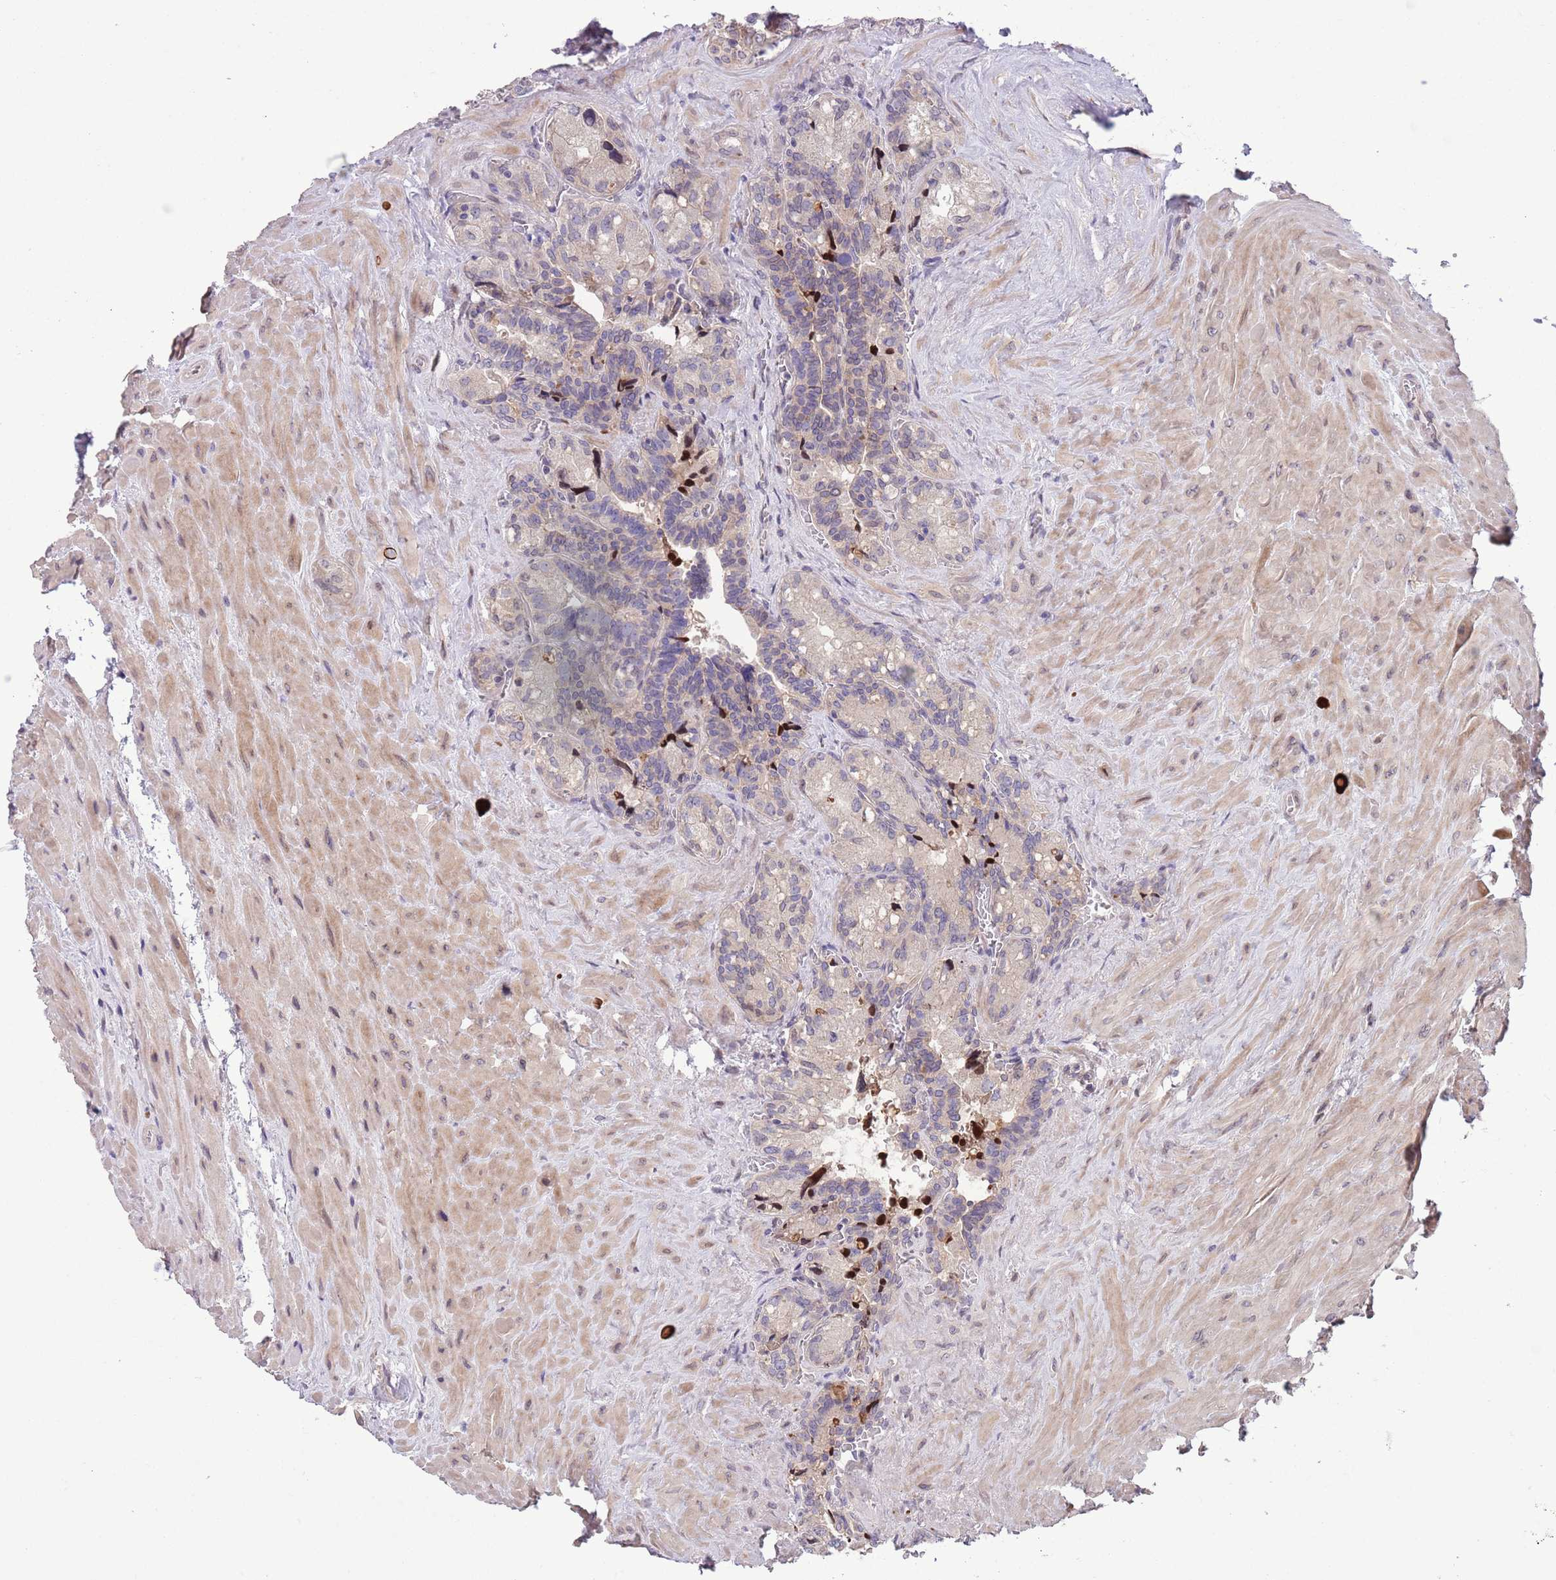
{"staining": {"intensity": "negative", "quantity": "none", "location": "none"}, "tissue": "seminal vesicle", "cell_type": "Glandular cells", "image_type": "normal", "snomed": [{"axis": "morphology", "description": "Normal tissue, NOS"}, {"axis": "topography", "description": "Seminal veicle"}], "caption": "High power microscopy histopathology image of an immunohistochemistry (IHC) image of normal seminal vesicle, revealing no significant expression in glandular cells. The staining was performed using DAB to visualize the protein expression in brown, while the nuclei were stained in blue with hematoxylin (Magnification: 20x).", "gene": "CCND2", "patient": {"sex": "male", "age": 68}}